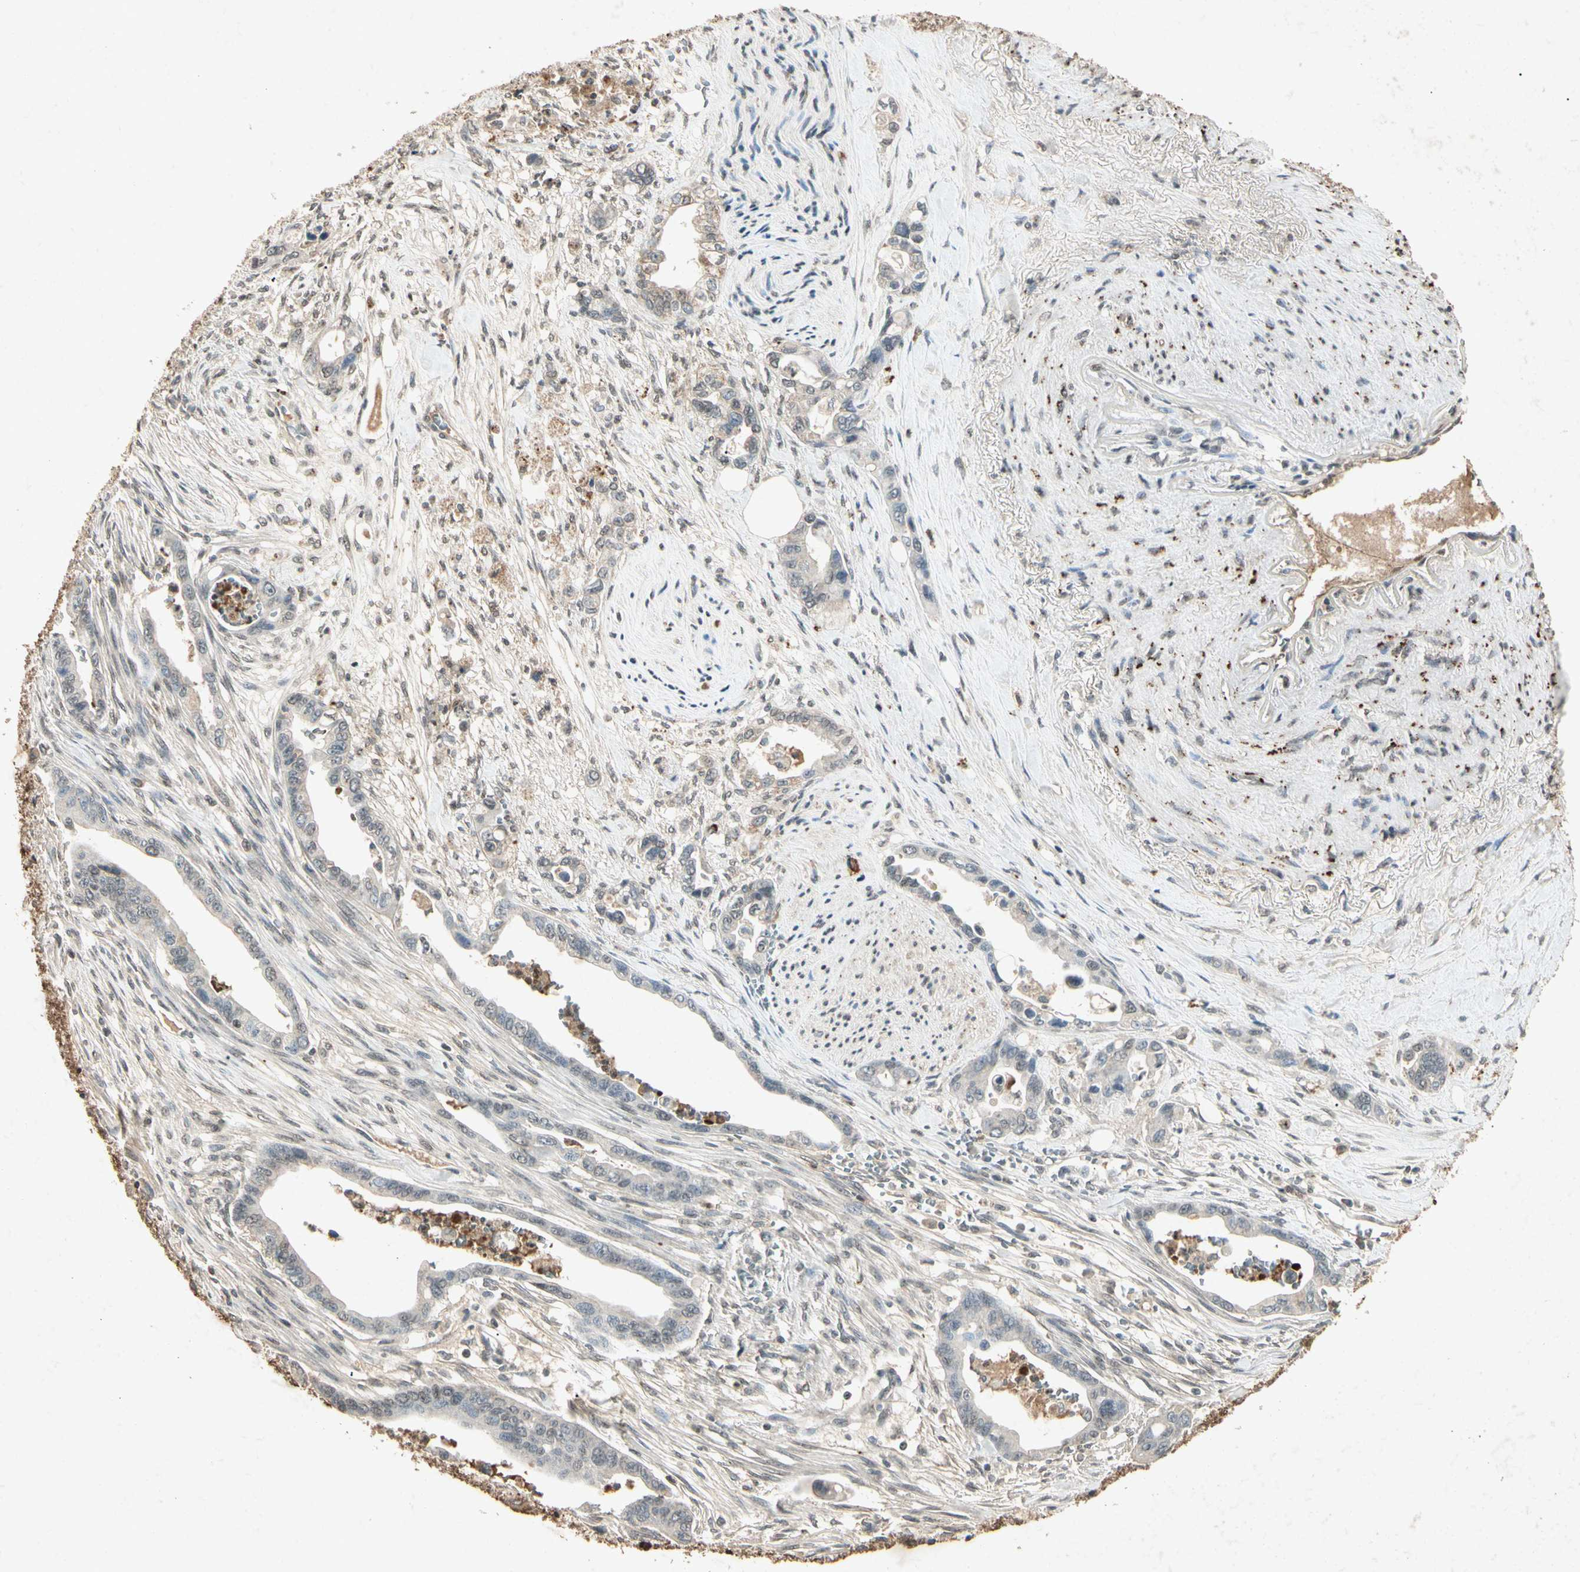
{"staining": {"intensity": "negative", "quantity": "none", "location": "none"}, "tissue": "pancreatic cancer", "cell_type": "Tumor cells", "image_type": "cancer", "snomed": [{"axis": "morphology", "description": "Adenocarcinoma, NOS"}, {"axis": "topography", "description": "Pancreas"}], "caption": "This micrograph is of pancreatic adenocarcinoma stained with IHC to label a protein in brown with the nuclei are counter-stained blue. There is no expression in tumor cells.", "gene": "CP", "patient": {"sex": "male", "age": 70}}